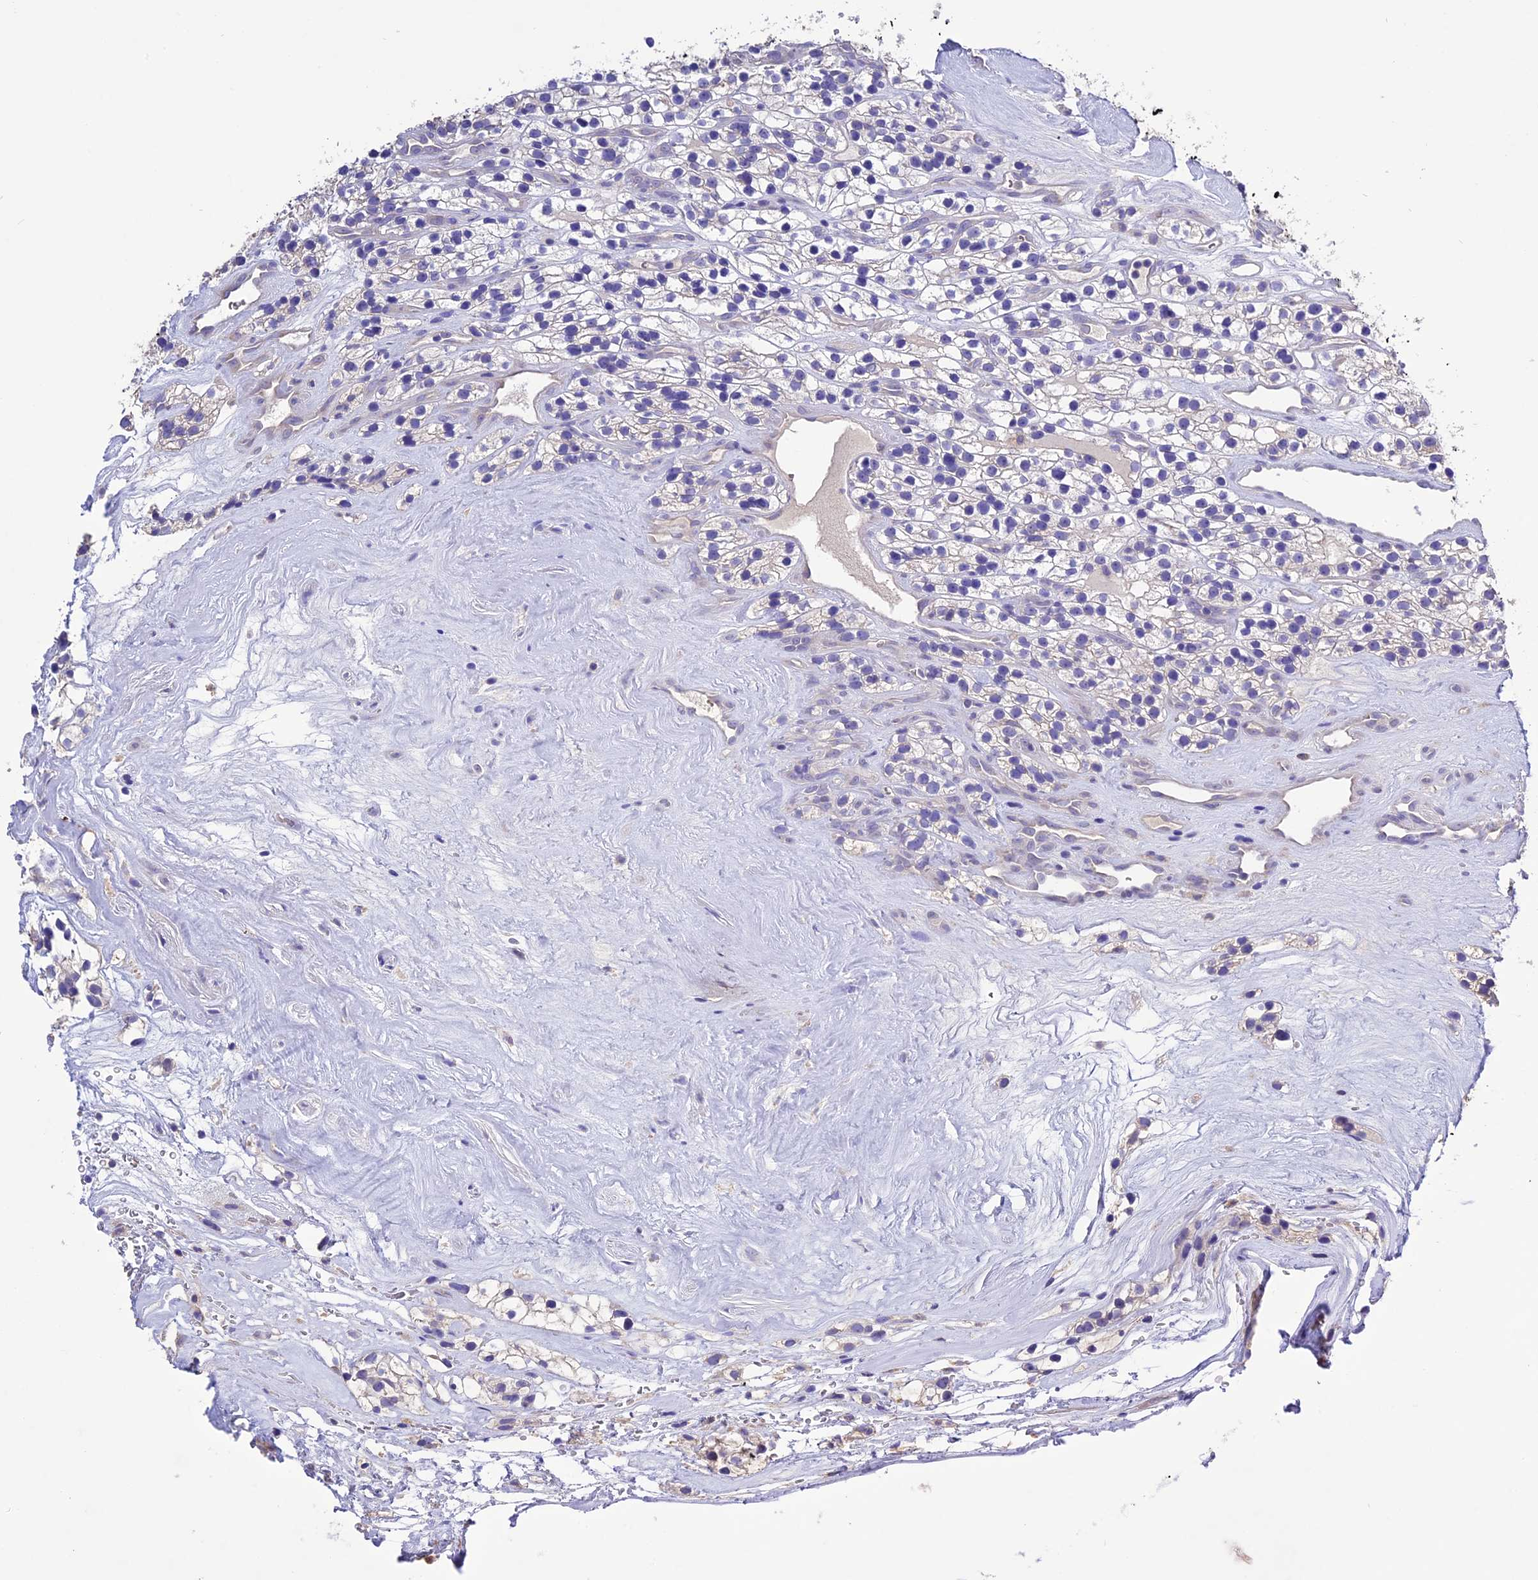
{"staining": {"intensity": "negative", "quantity": "none", "location": "none"}, "tissue": "renal cancer", "cell_type": "Tumor cells", "image_type": "cancer", "snomed": [{"axis": "morphology", "description": "Adenocarcinoma, NOS"}, {"axis": "topography", "description": "Kidney"}], "caption": "Immunohistochemistry (IHC) histopathology image of renal cancer stained for a protein (brown), which shows no staining in tumor cells. Brightfield microscopy of immunohistochemistry stained with DAB (3,3'-diaminobenzidine) (brown) and hematoxylin (blue), captured at high magnification.", "gene": "DIS3L", "patient": {"sex": "female", "age": 57}}